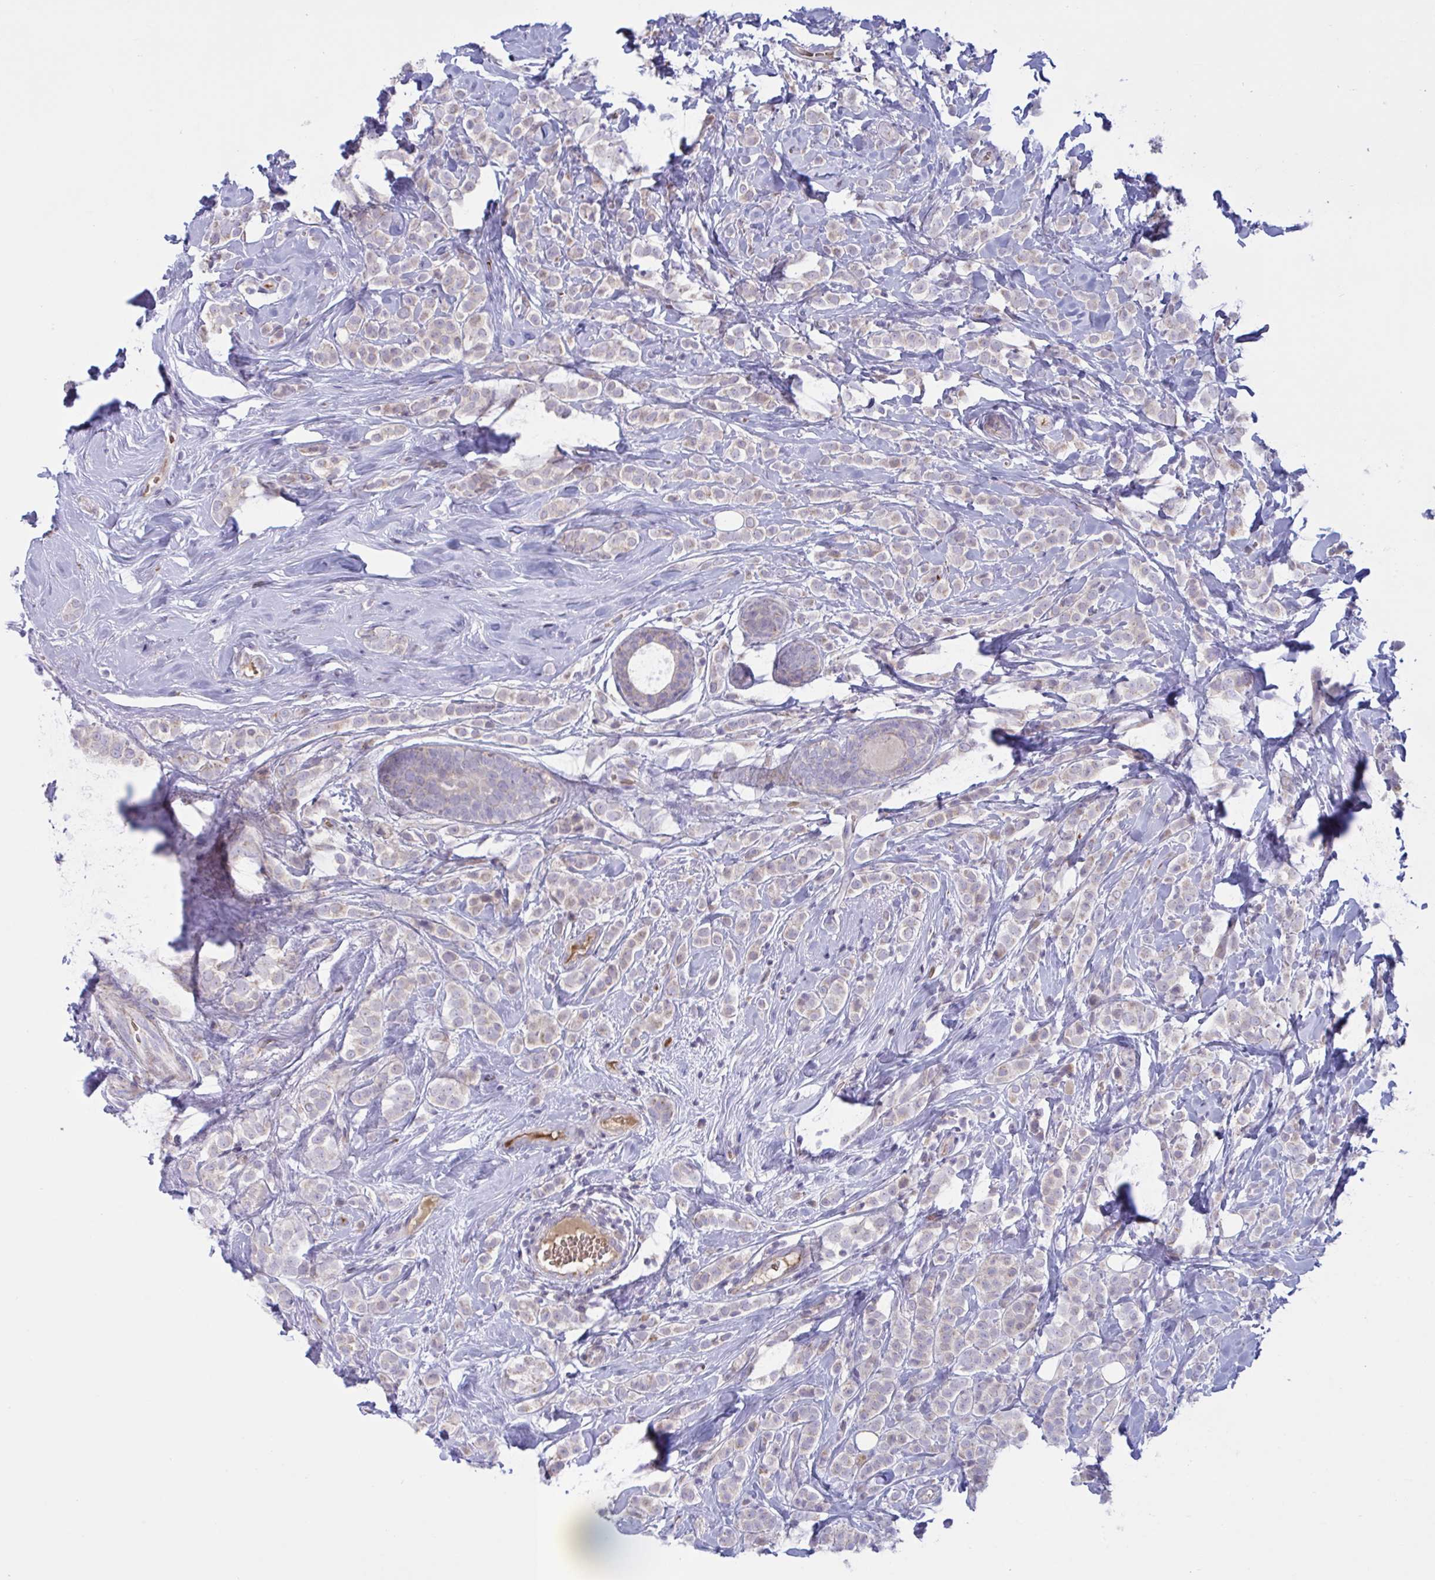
{"staining": {"intensity": "negative", "quantity": "none", "location": "none"}, "tissue": "breast cancer", "cell_type": "Tumor cells", "image_type": "cancer", "snomed": [{"axis": "morphology", "description": "Lobular carcinoma"}, {"axis": "topography", "description": "Breast"}], "caption": "High power microscopy histopathology image of an immunohistochemistry (IHC) micrograph of breast cancer (lobular carcinoma), revealing no significant positivity in tumor cells. (Brightfield microscopy of DAB IHC at high magnification).", "gene": "VWC2", "patient": {"sex": "female", "age": 49}}